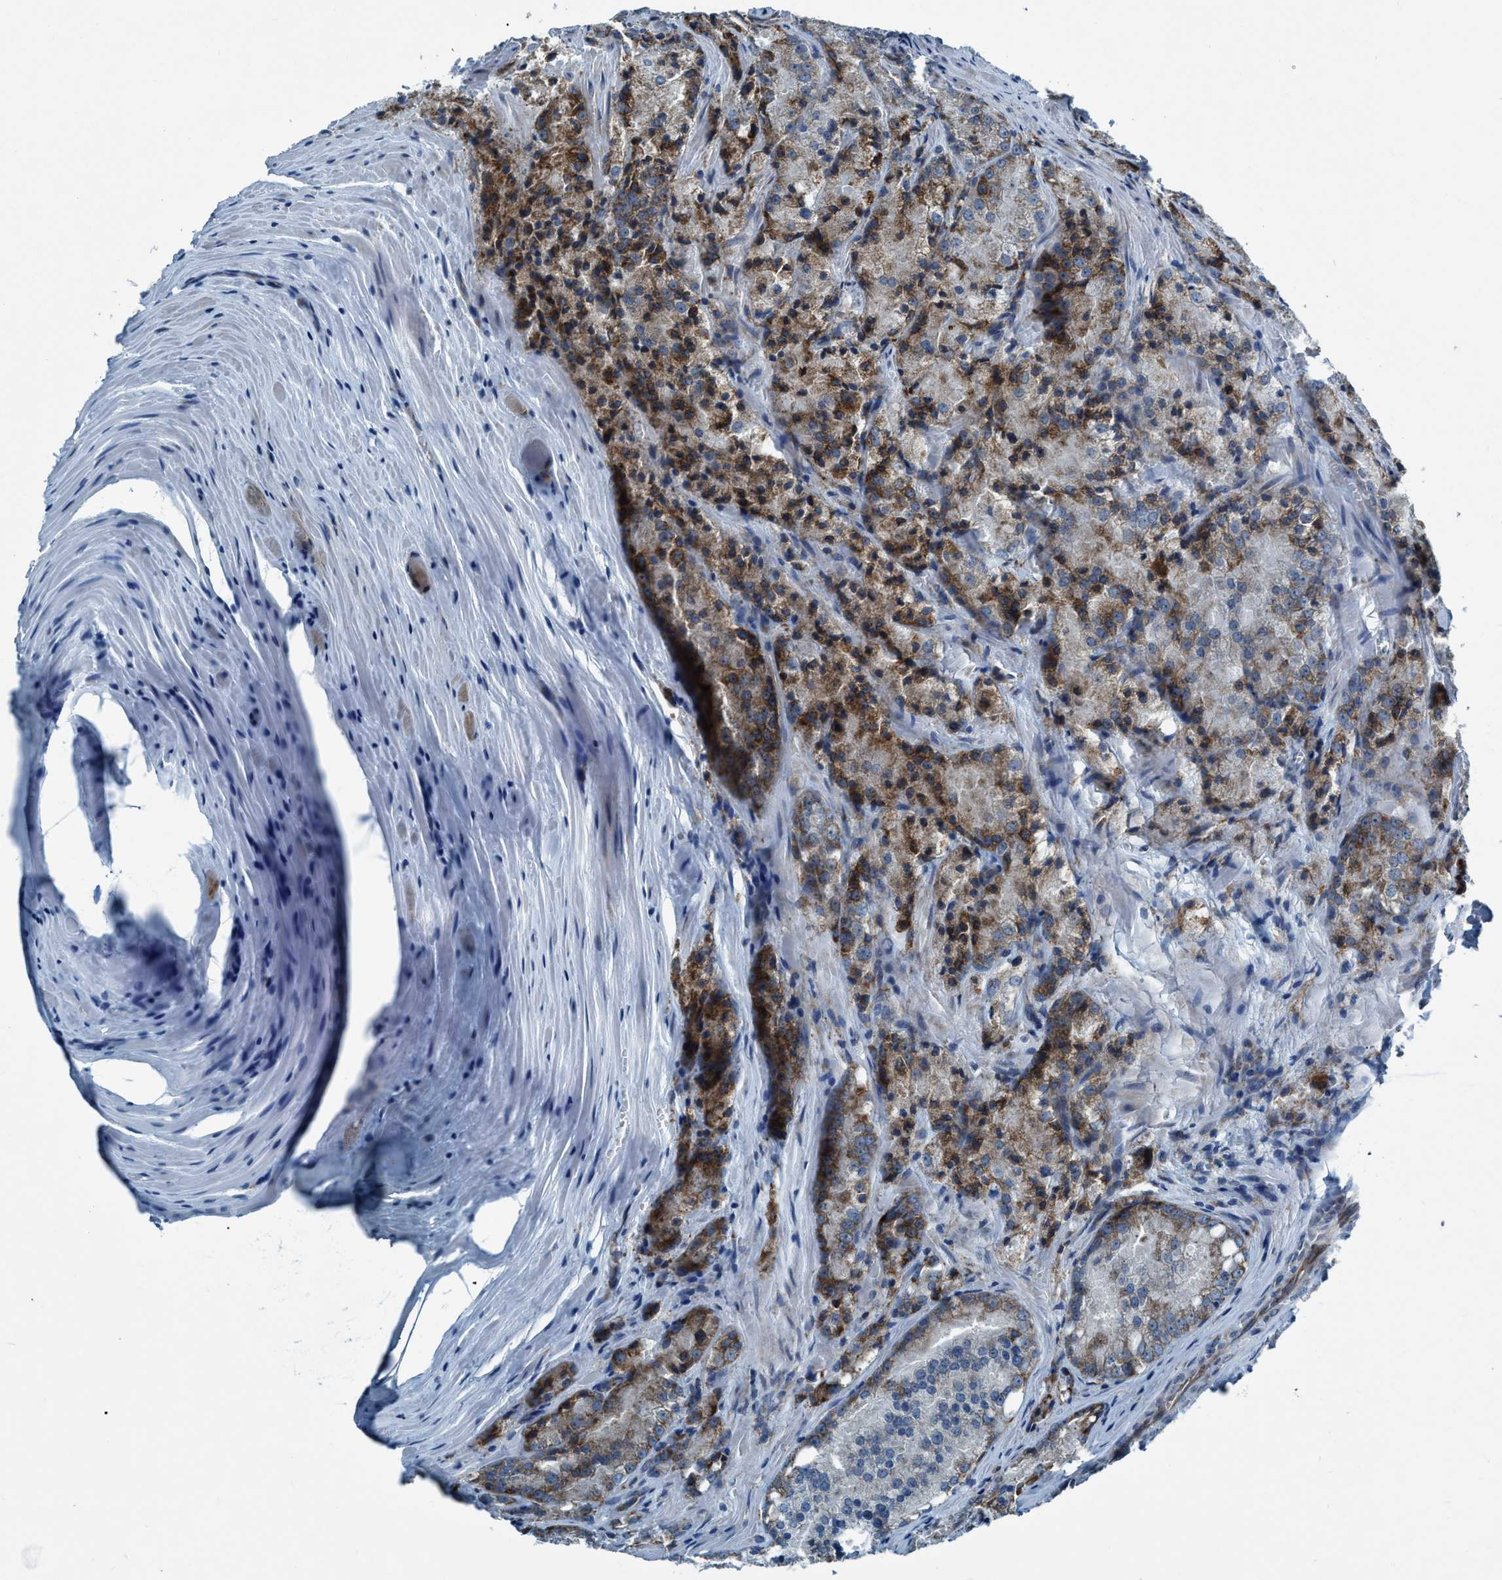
{"staining": {"intensity": "moderate", "quantity": "25%-75%", "location": "cytoplasmic/membranous"}, "tissue": "prostate cancer", "cell_type": "Tumor cells", "image_type": "cancer", "snomed": [{"axis": "morphology", "description": "Adenocarcinoma, Low grade"}, {"axis": "topography", "description": "Prostate"}], "caption": "A medium amount of moderate cytoplasmic/membranous expression is identified in approximately 25%-75% of tumor cells in adenocarcinoma (low-grade) (prostate) tissue.", "gene": "ARMC9", "patient": {"sex": "male", "age": 64}}